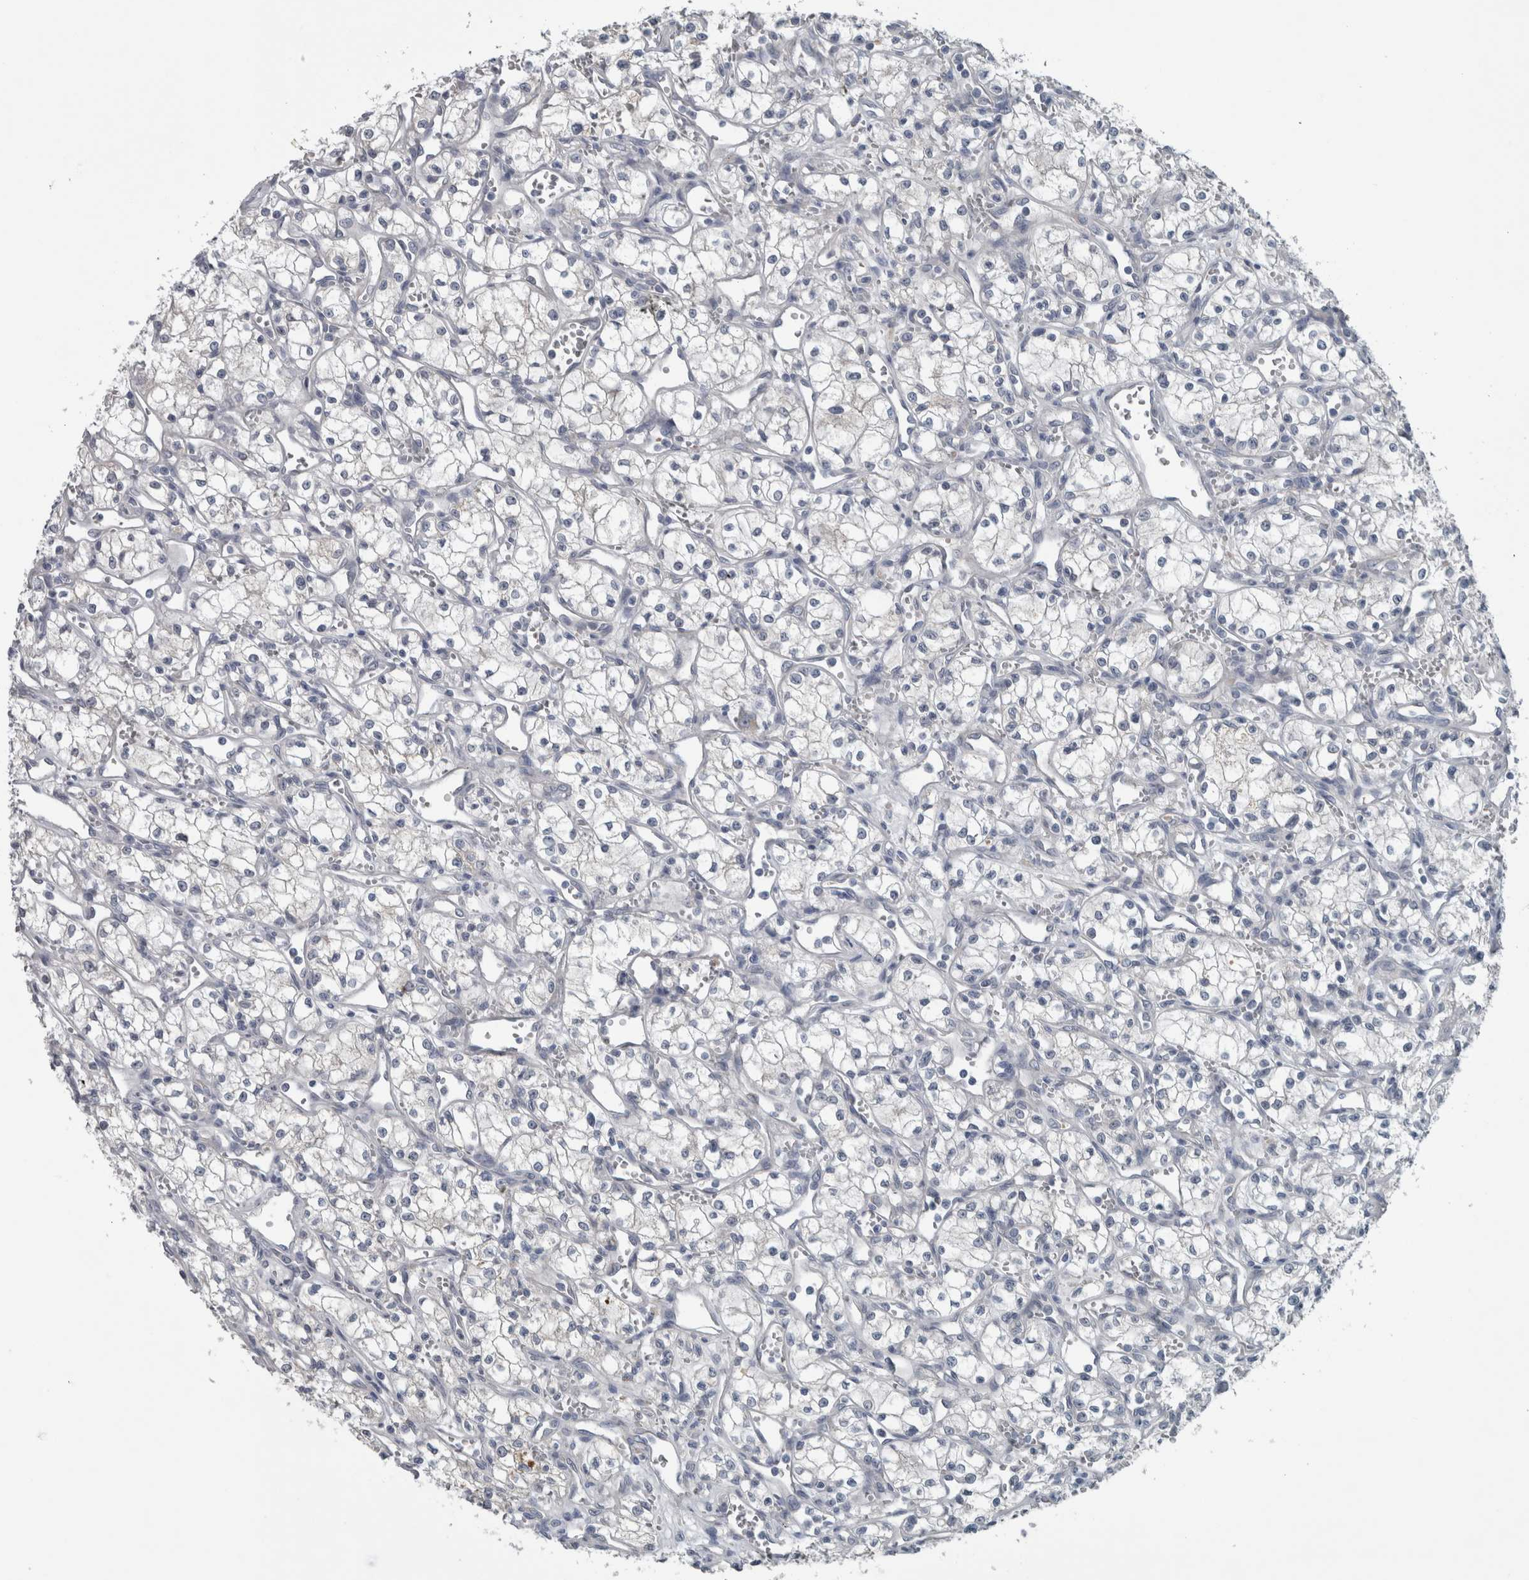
{"staining": {"intensity": "negative", "quantity": "none", "location": "none"}, "tissue": "renal cancer", "cell_type": "Tumor cells", "image_type": "cancer", "snomed": [{"axis": "morphology", "description": "Adenocarcinoma, NOS"}, {"axis": "topography", "description": "Kidney"}], "caption": "This image is of renal cancer stained with immunohistochemistry to label a protein in brown with the nuclei are counter-stained blue. There is no positivity in tumor cells.", "gene": "SH3GL2", "patient": {"sex": "male", "age": 59}}